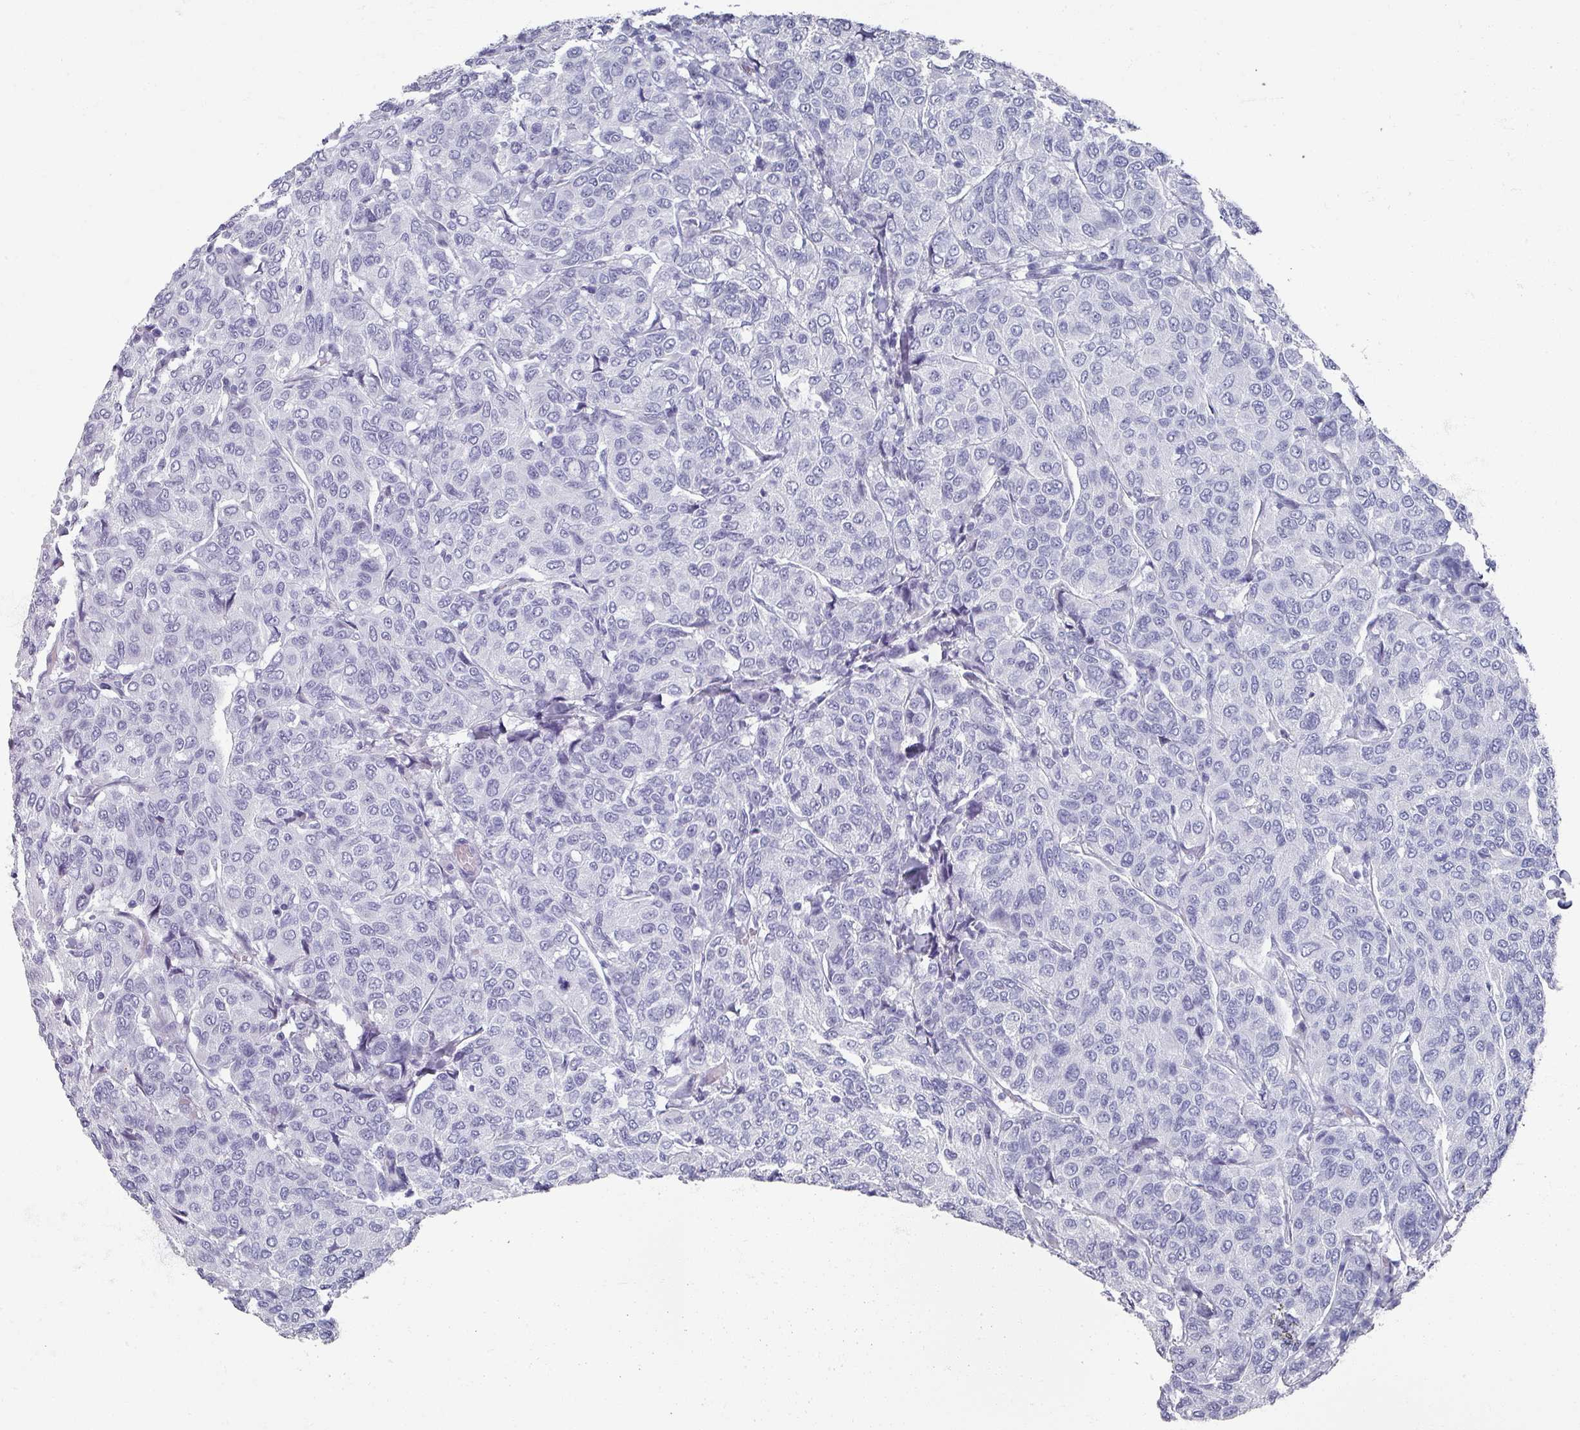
{"staining": {"intensity": "negative", "quantity": "none", "location": "none"}, "tissue": "breast cancer", "cell_type": "Tumor cells", "image_type": "cancer", "snomed": [{"axis": "morphology", "description": "Duct carcinoma"}, {"axis": "topography", "description": "Breast"}], "caption": "Immunohistochemical staining of human breast cancer (invasive ductal carcinoma) exhibits no significant staining in tumor cells.", "gene": "OMG", "patient": {"sex": "female", "age": 55}}